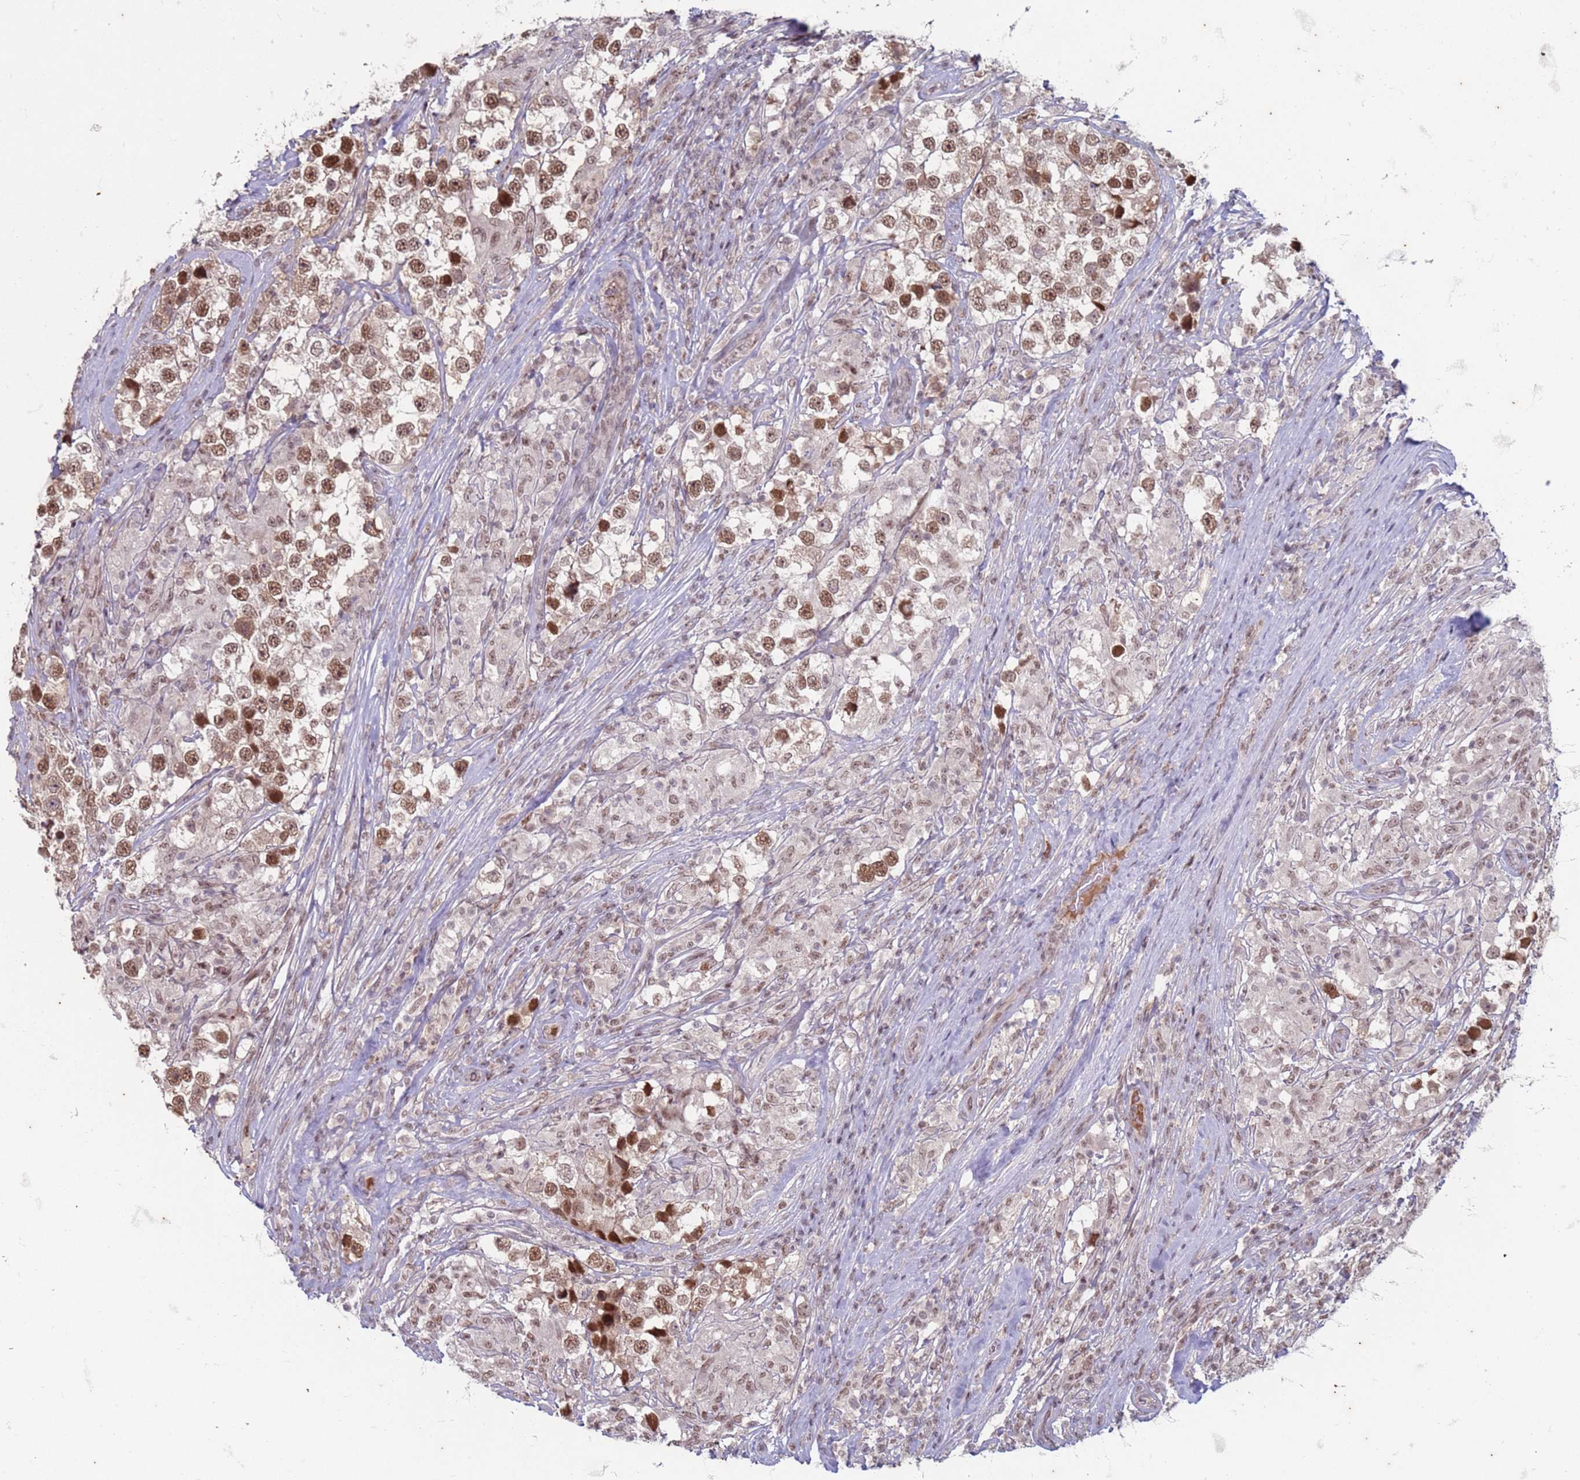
{"staining": {"intensity": "moderate", "quantity": ">75%", "location": "nuclear"}, "tissue": "testis cancer", "cell_type": "Tumor cells", "image_type": "cancer", "snomed": [{"axis": "morphology", "description": "Seminoma, NOS"}, {"axis": "topography", "description": "Testis"}], "caption": "Seminoma (testis) stained with IHC shows moderate nuclear staining in approximately >75% of tumor cells. The staining is performed using DAB brown chromogen to label protein expression. The nuclei are counter-stained blue using hematoxylin.", "gene": "TRMT6", "patient": {"sex": "male", "age": 46}}